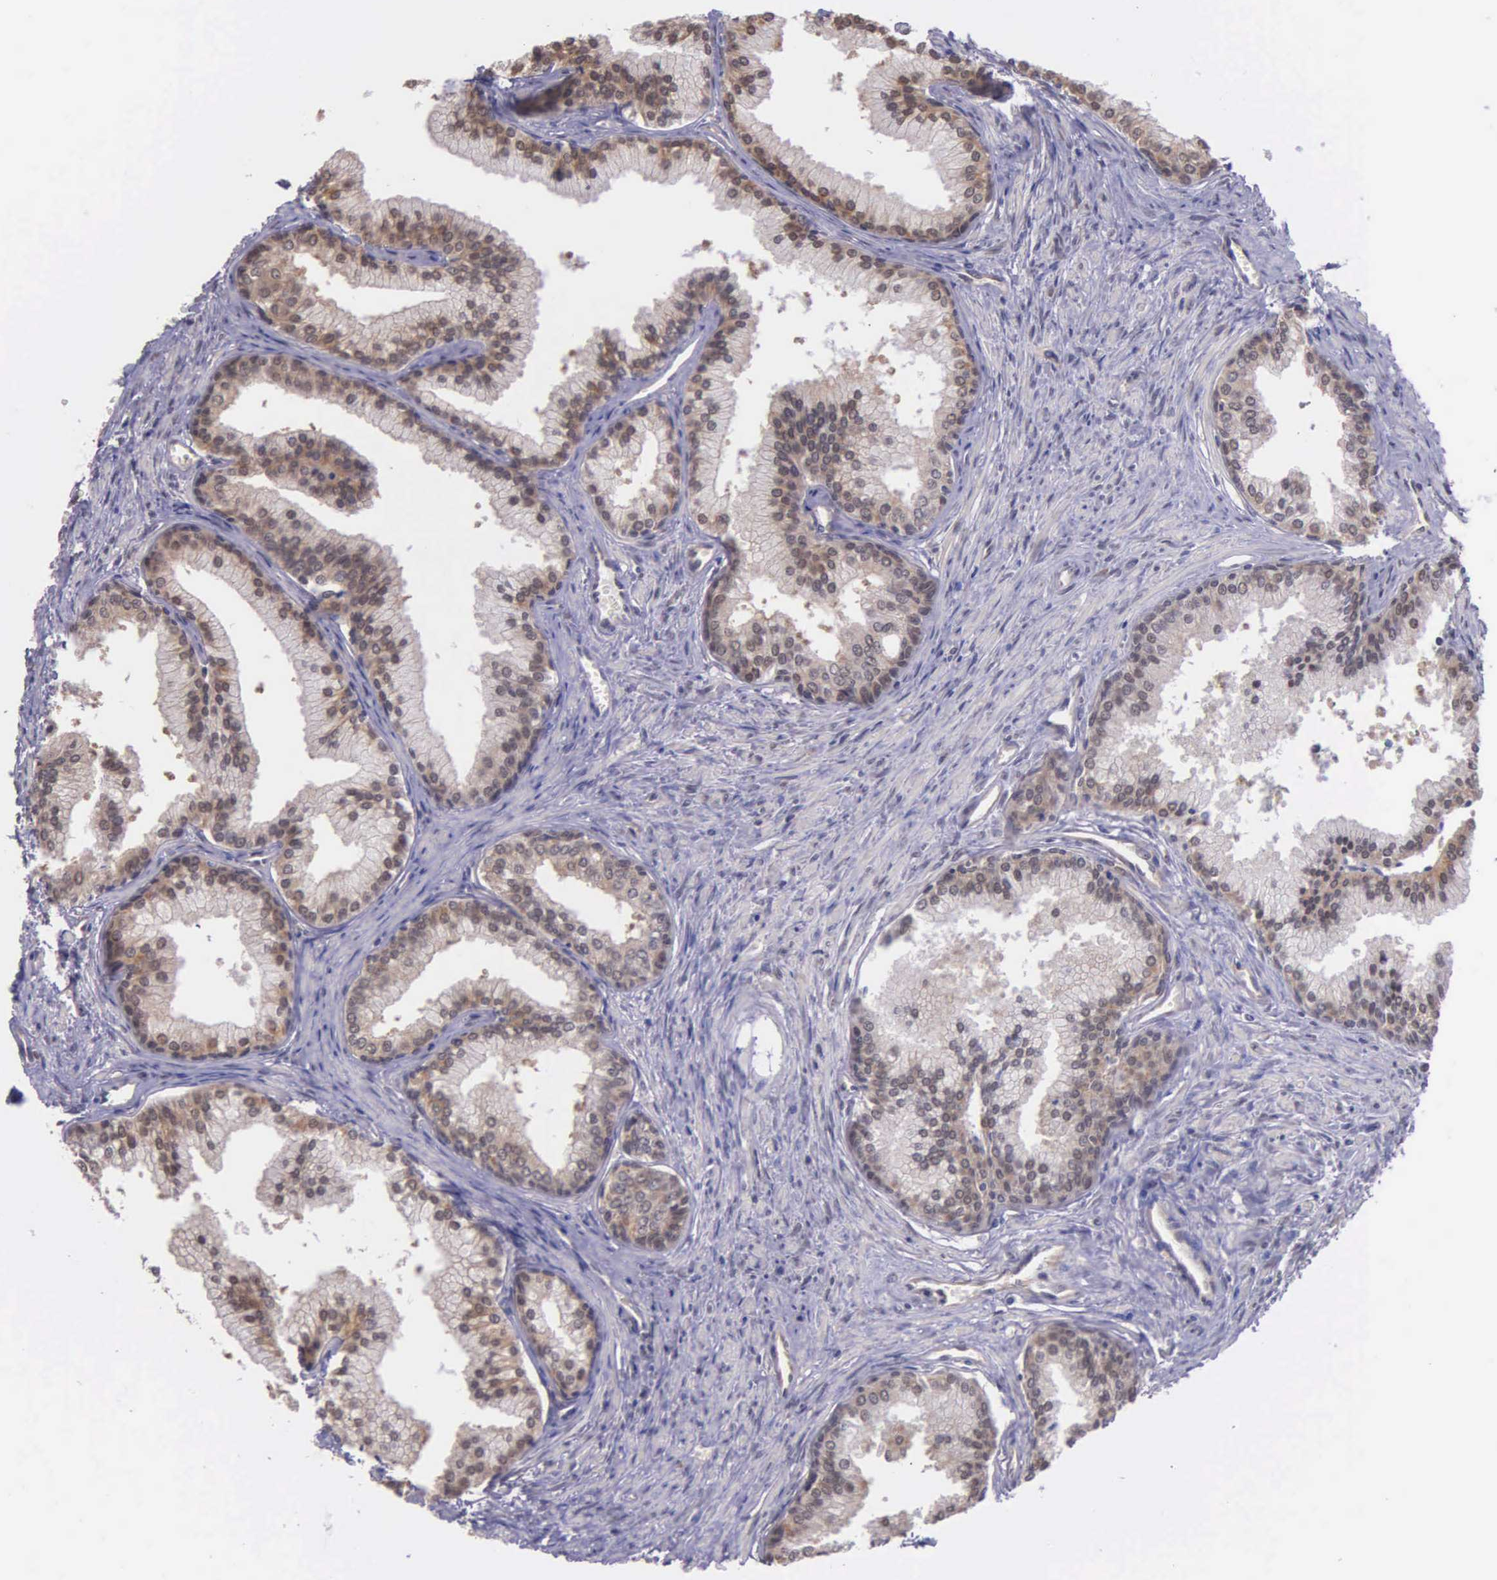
{"staining": {"intensity": "moderate", "quantity": ">75%", "location": "cytoplasmic/membranous,nuclear"}, "tissue": "prostate", "cell_type": "Glandular cells", "image_type": "normal", "snomed": [{"axis": "morphology", "description": "Normal tissue, NOS"}, {"axis": "topography", "description": "Prostate"}], "caption": "Immunohistochemical staining of normal human prostate demonstrates moderate cytoplasmic/membranous,nuclear protein staining in about >75% of glandular cells.", "gene": "PSMC1", "patient": {"sex": "male", "age": 68}}